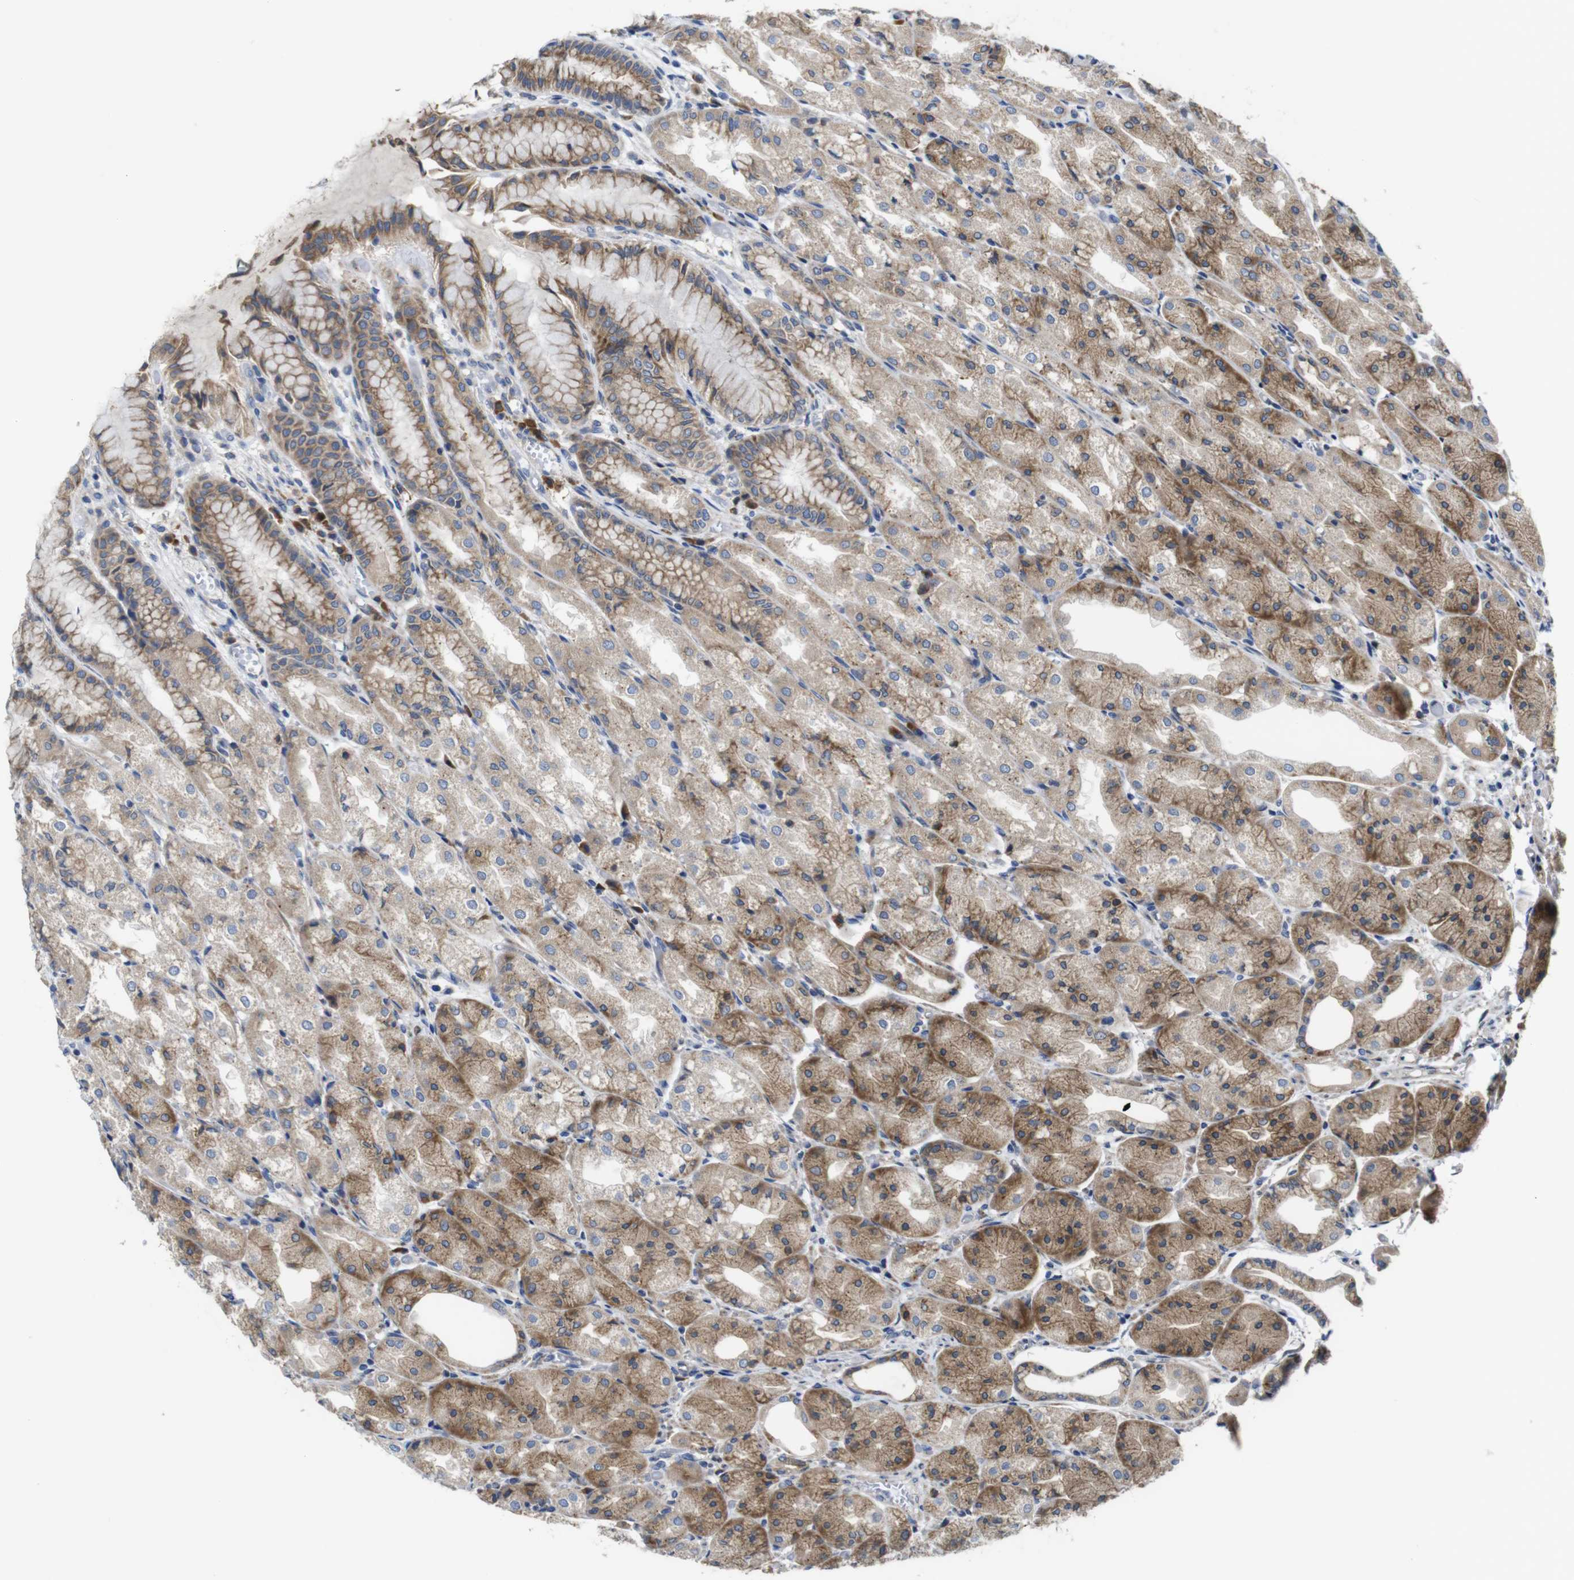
{"staining": {"intensity": "moderate", "quantity": ">75%", "location": "cytoplasmic/membranous"}, "tissue": "stomach", "cell_type": "Glandular cells", "image_type": "normal", "snomed": [{"axis": "morphology", "description": "Normal tissue, NOS"}, {"axis": "topography", "description": "Stomach, upper"}], "caption": "Approximately >75% of glandular cells in normal stomach demonstrate moderate cytoplasmic/membranous protein staining as visualized by brown immunohistochemical staining.", "gene": "DDRGK1", "patient": {"sex": "male", "age": 72}}